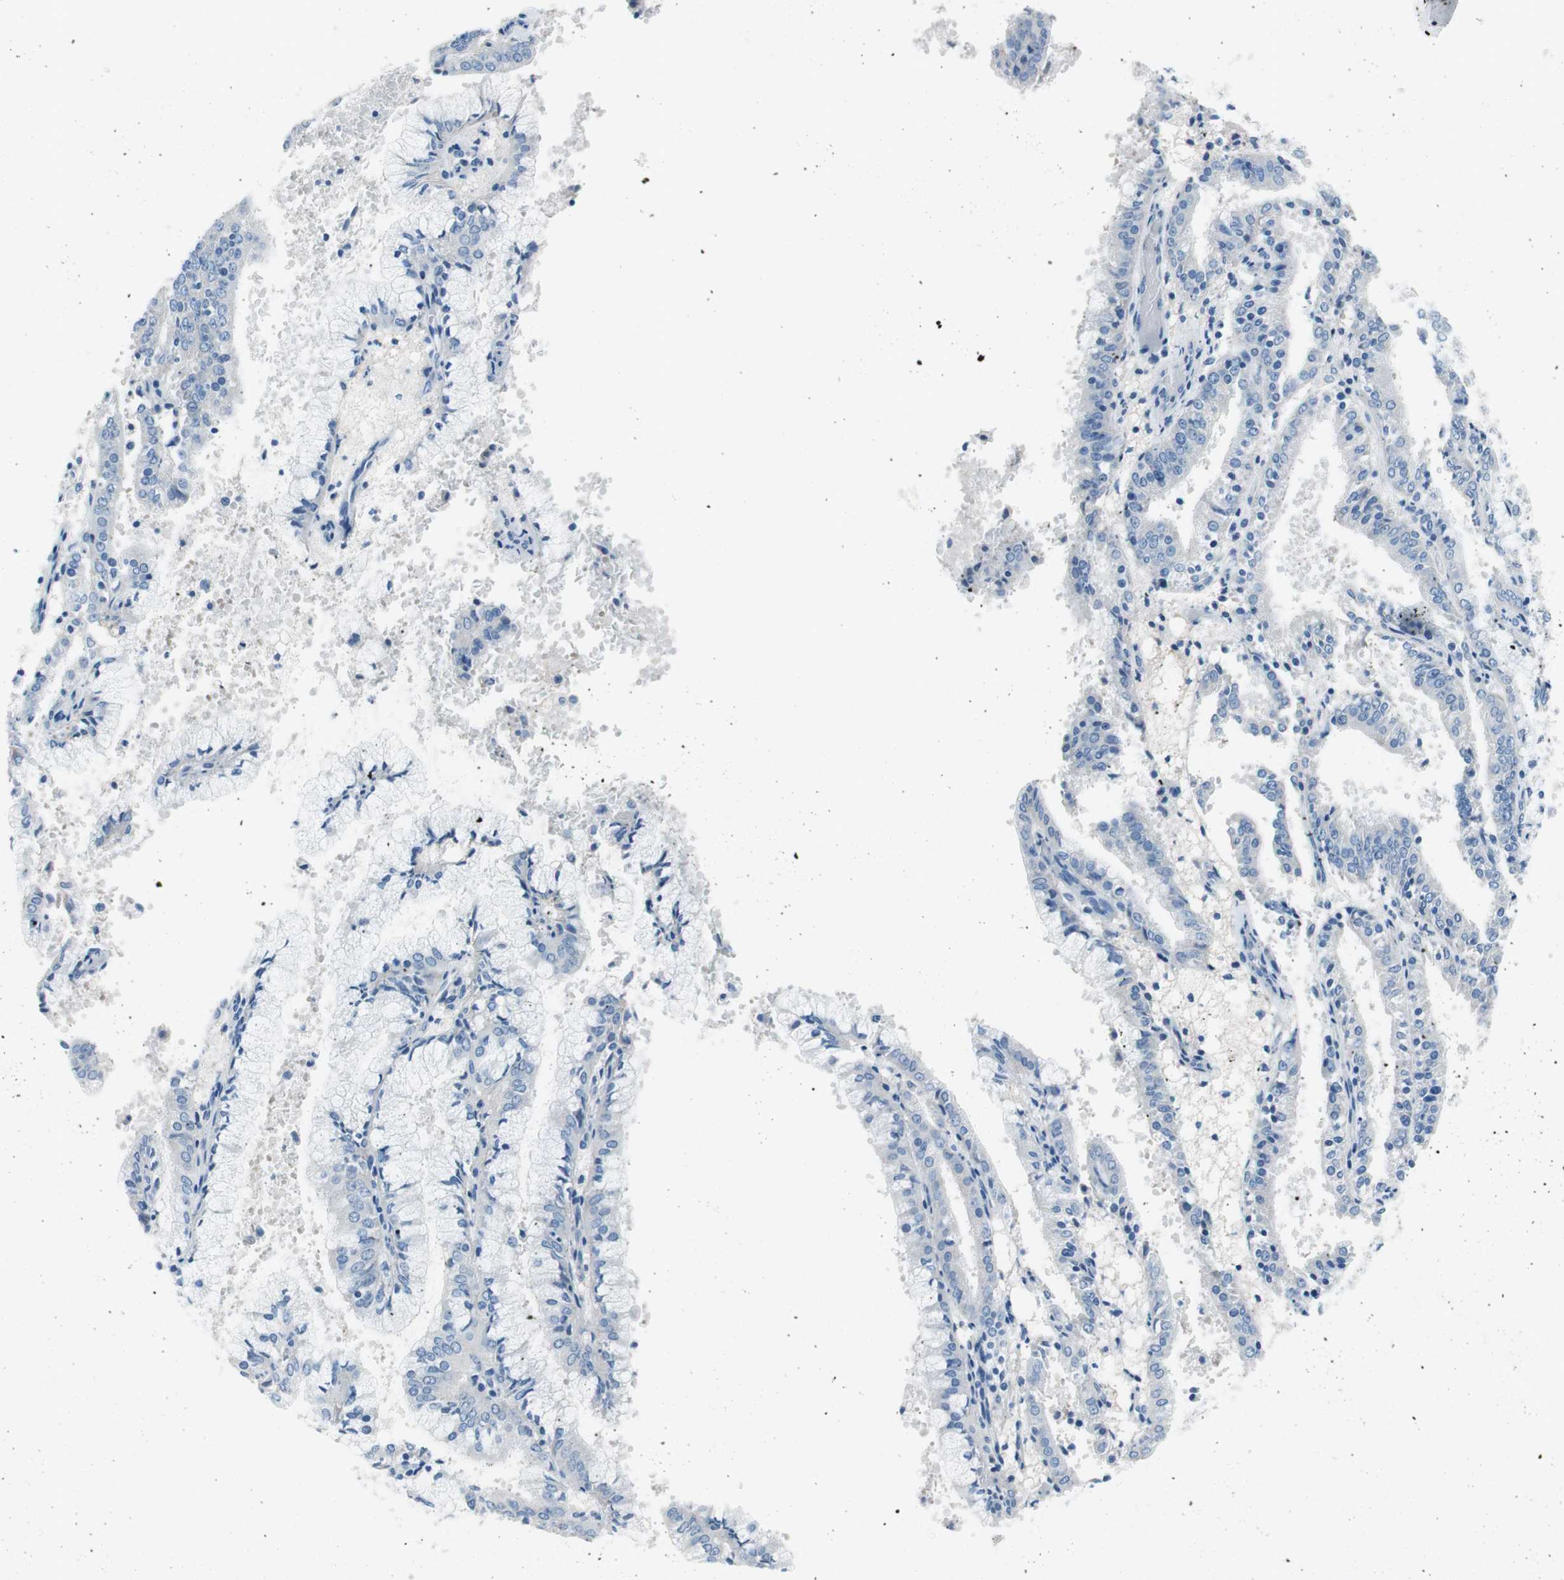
{"staining": {"intensity": "negative", "quantity": "none", "location": "none"}, "tissue": "endometrial cancer", "cell_type": "Tumor cells", "image_type": "cancer", "snomed": [{"axis": "morphology", "description": "Adenocarcinoma, NOS"}, {"axis": "topography", "description": "Endometrium"}], "caption": "Adenocarcinoma (endometrial) stained for a protein using immunohistochemistry (IHC) demonstrates no expression tumor cells.", "gene": "EVA1A", "patient": {"sex": "female", "age": 63}}